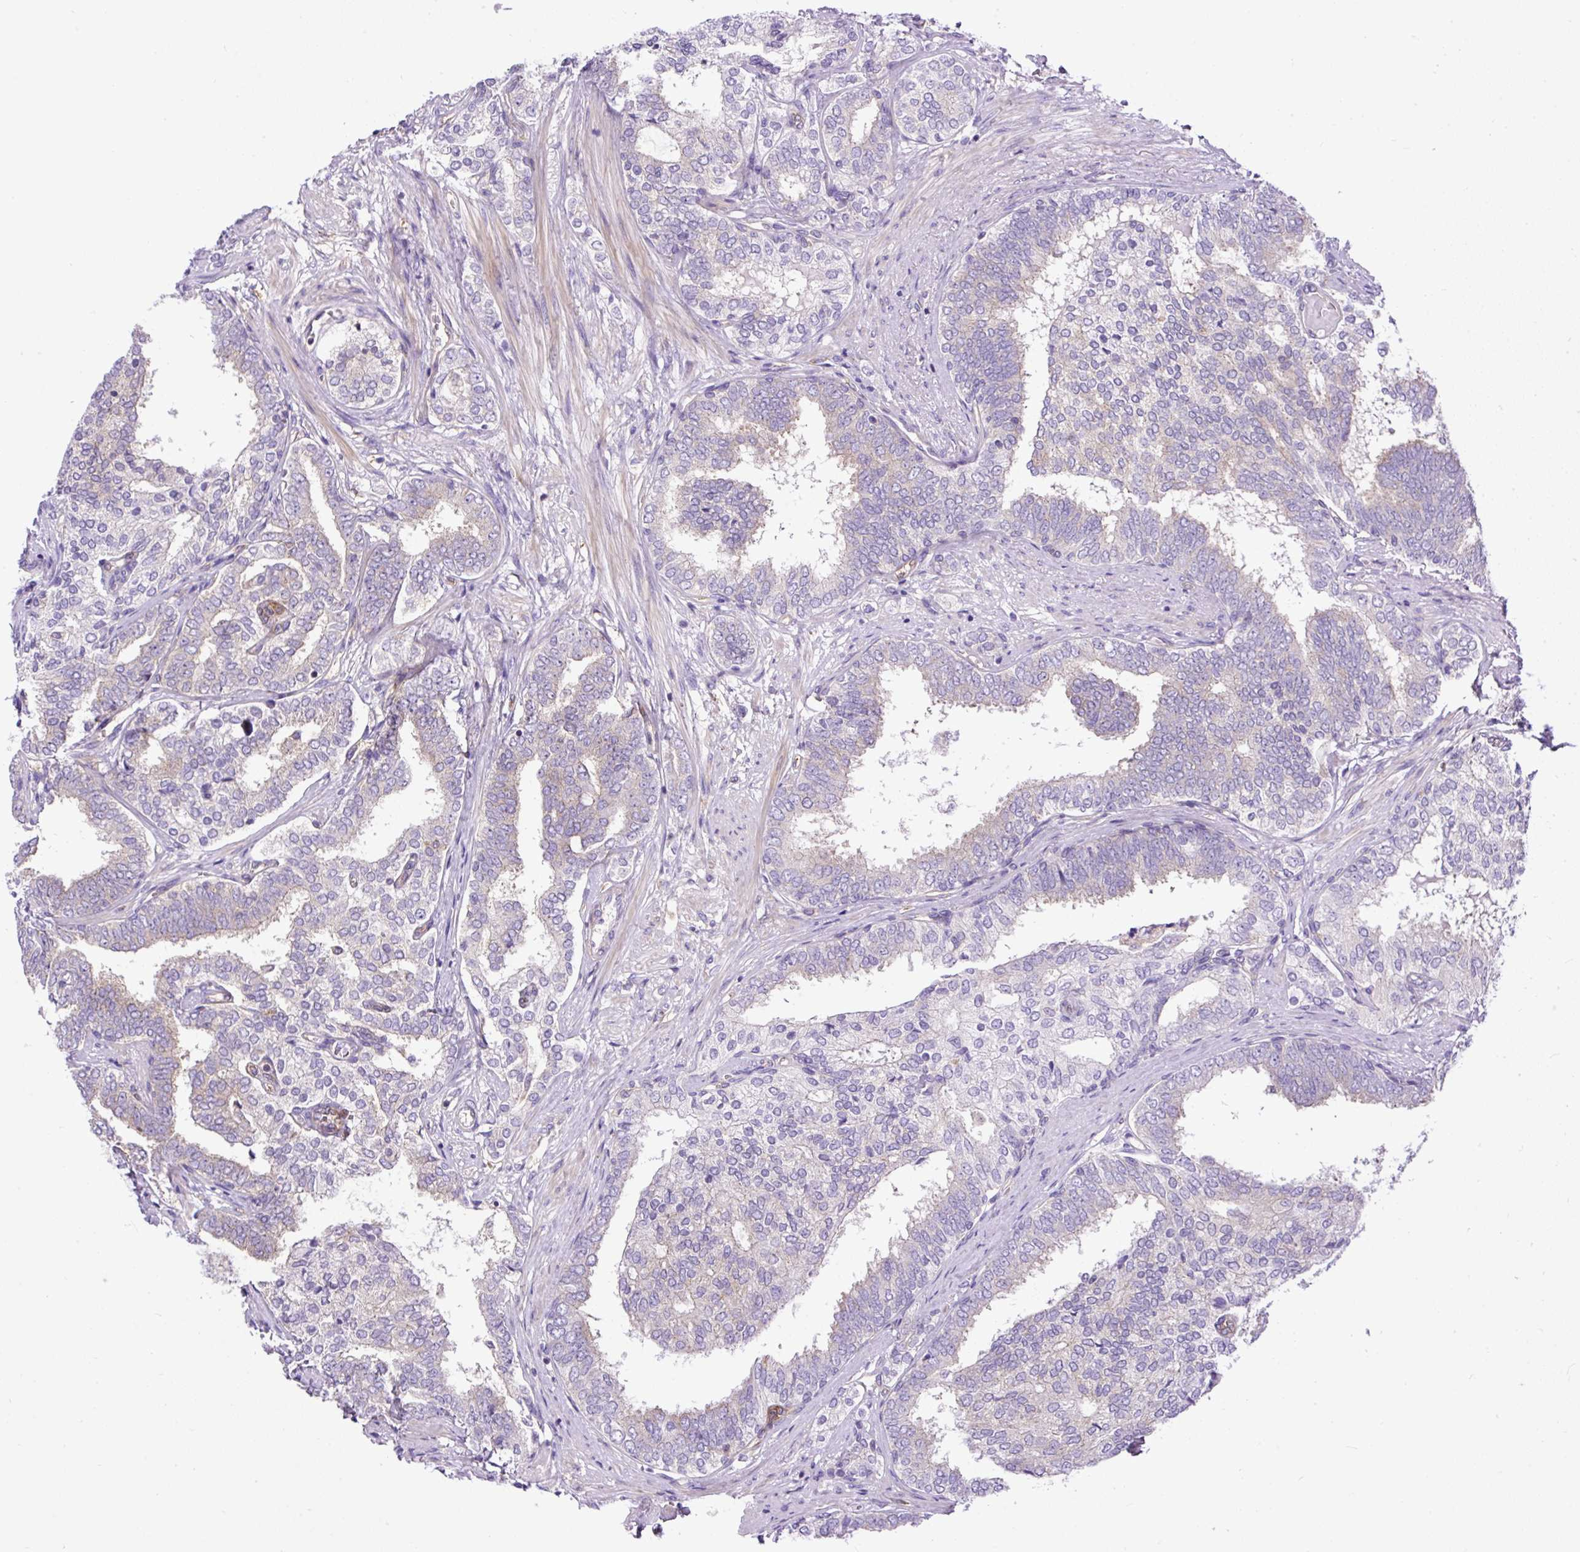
{"staining": {"intensity": "moderate", "quantity": "<25%", "location": "cytoplasmic/membranous"}, "tissue": "prostate cancer", "cell_type": "Tumor cells", "image_type": "cancer", "snomed": [{"axis": "morphology", "description": "Adenocarcinoma, High grade"}, {"axis": "topography", "description": "Prostate"}], "caption": "Brown immunohistochemical staining in human prostate high-grade adenocarcinoma shows moderate cytoplasmic/membranous staining in about <25% of tumor cells.", "gene": "MAP1S", "patient": {"sex": "male", "age": 72}}